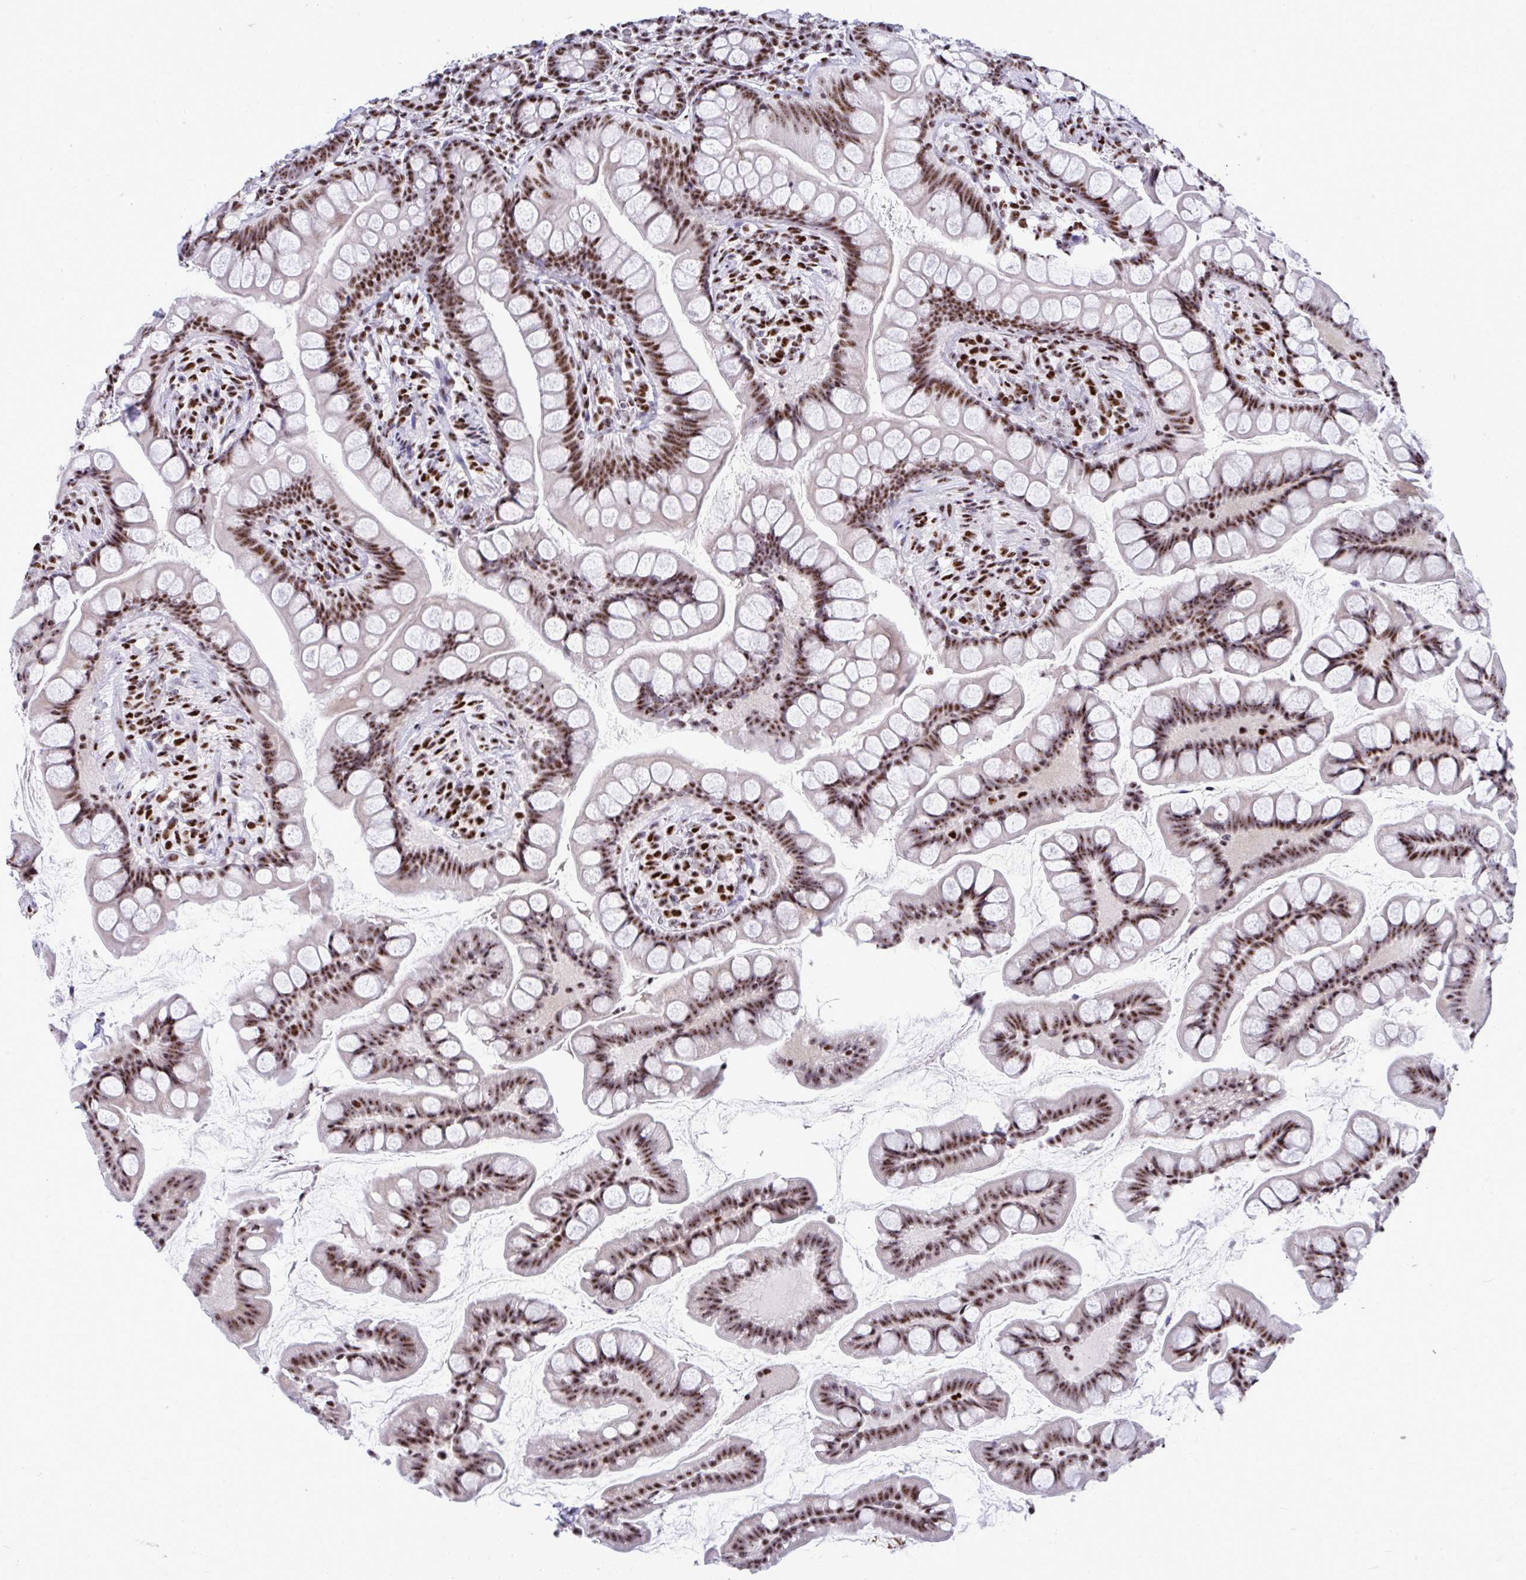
{"staining": {"intensity": "strong", "quantity": ">75%", "location": "nuclear"}, "tissue": "small intestine", "cell_type": "Glandular cells", "image_type": "normal", "snomed": [{"axis": "morphology", "description": "Normal tissue, NOS"}, {"axis": "topography", "description": "Small intestine"}], "caption": "Brown immunohistochemical staining in benign human small intestine exhibits strong nuclear staining in approximately >75% of glandular cells. (Brightfield microscopy of DAB IHC at high magnification).", "gene": "PELP1", "patient": {"sex": "male", "age": 70}}